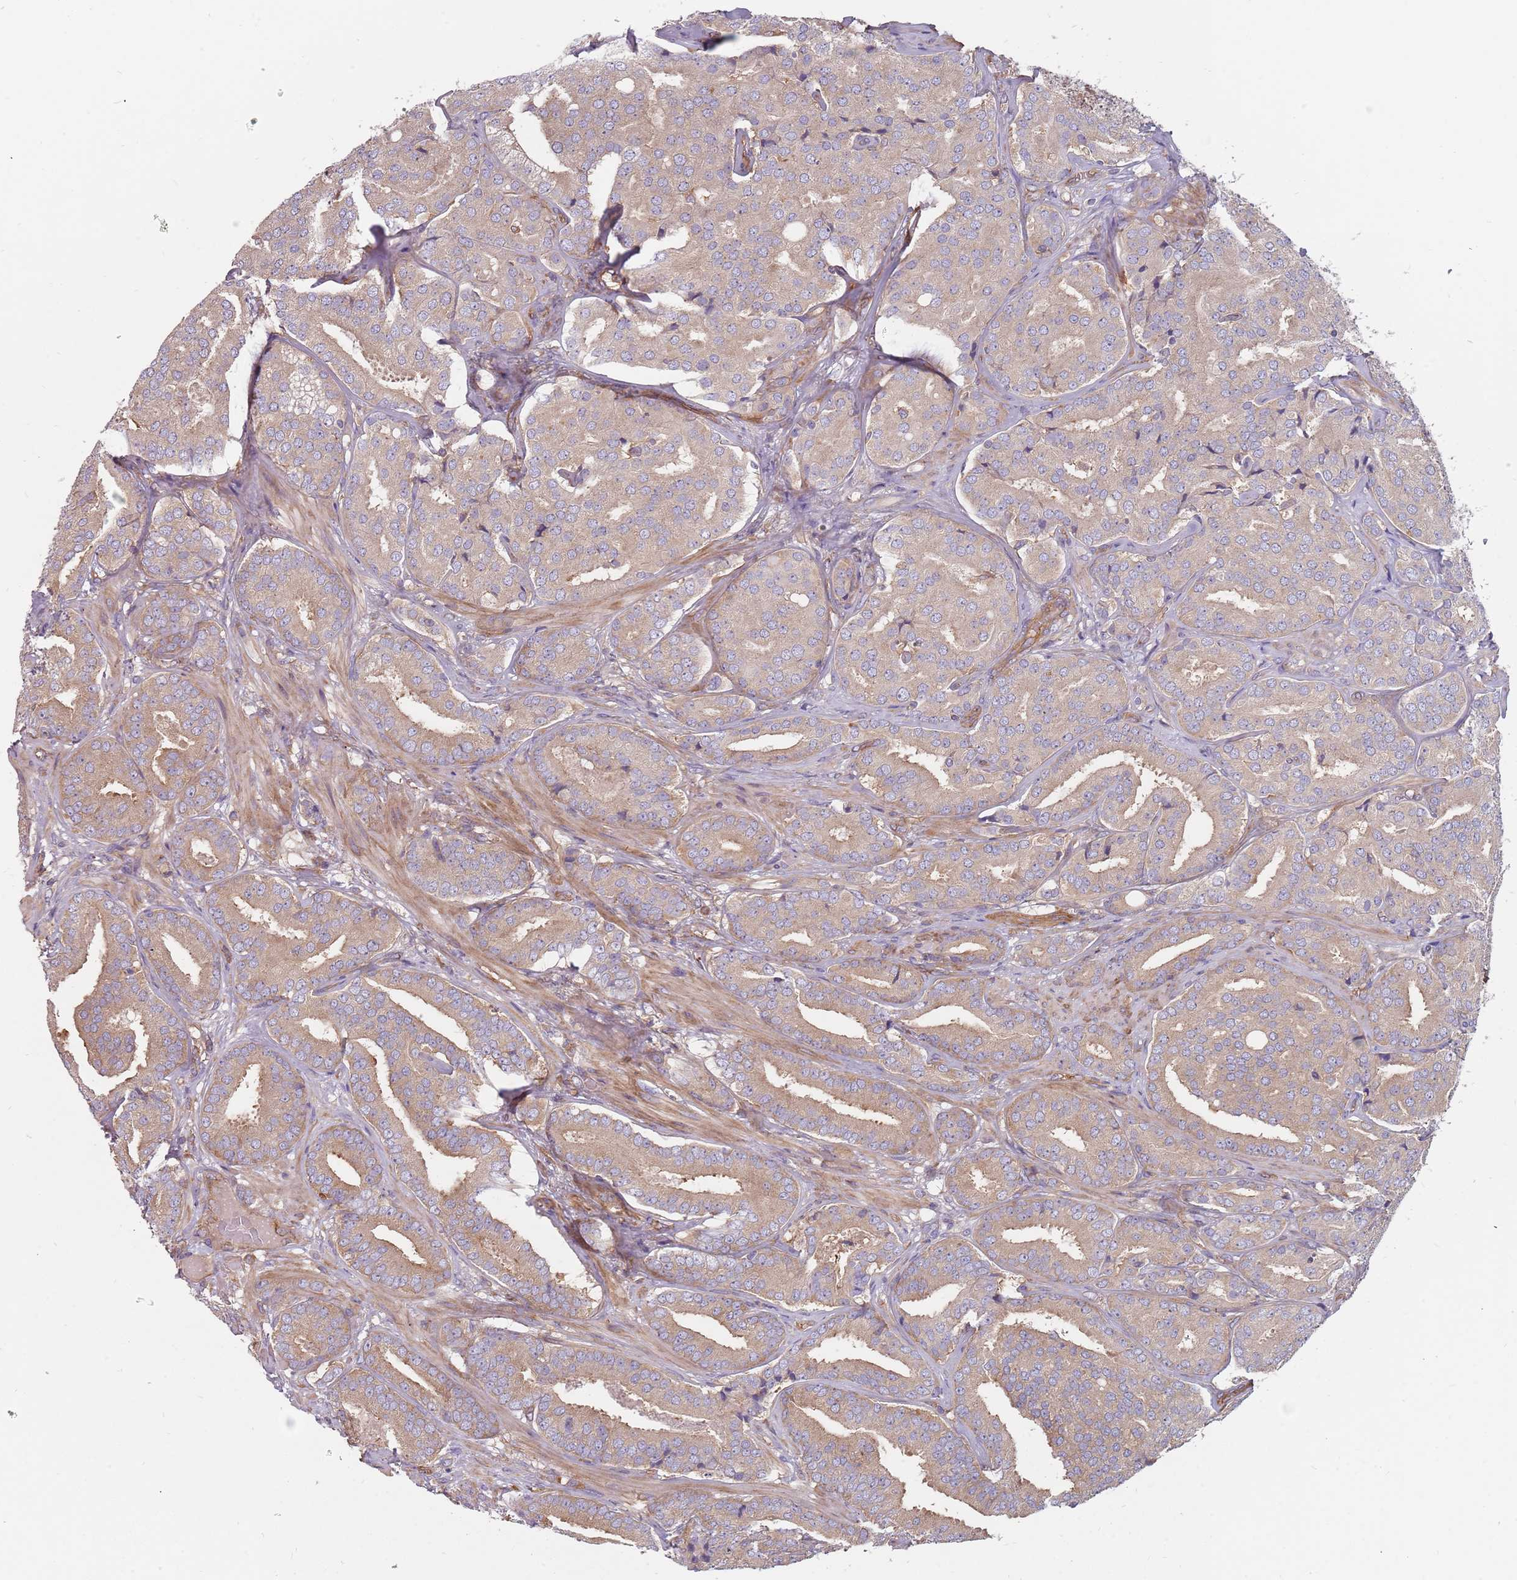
{"staining": {"intensity": "weak", "quantity": "25%-75%", "location": "cytoplasmic/membranous"}, "tissue": "prostate cancer", "cell_type": "Tumor cells", "image_type": "cancer", "snomed": [{"axis": "morphology", "description": "Adenocarcinoma, High grade"}, {"axis": "topography", "description": "Prostate"}], "caption": "This is a histology image of IHC staining of prostate high-grade adenocarcinoma, which shows weak expression in the cytoplasmic/membranous of tumor cells.", "gene": "SPDL1", "patient": {"sex": "male", "age": 63}}